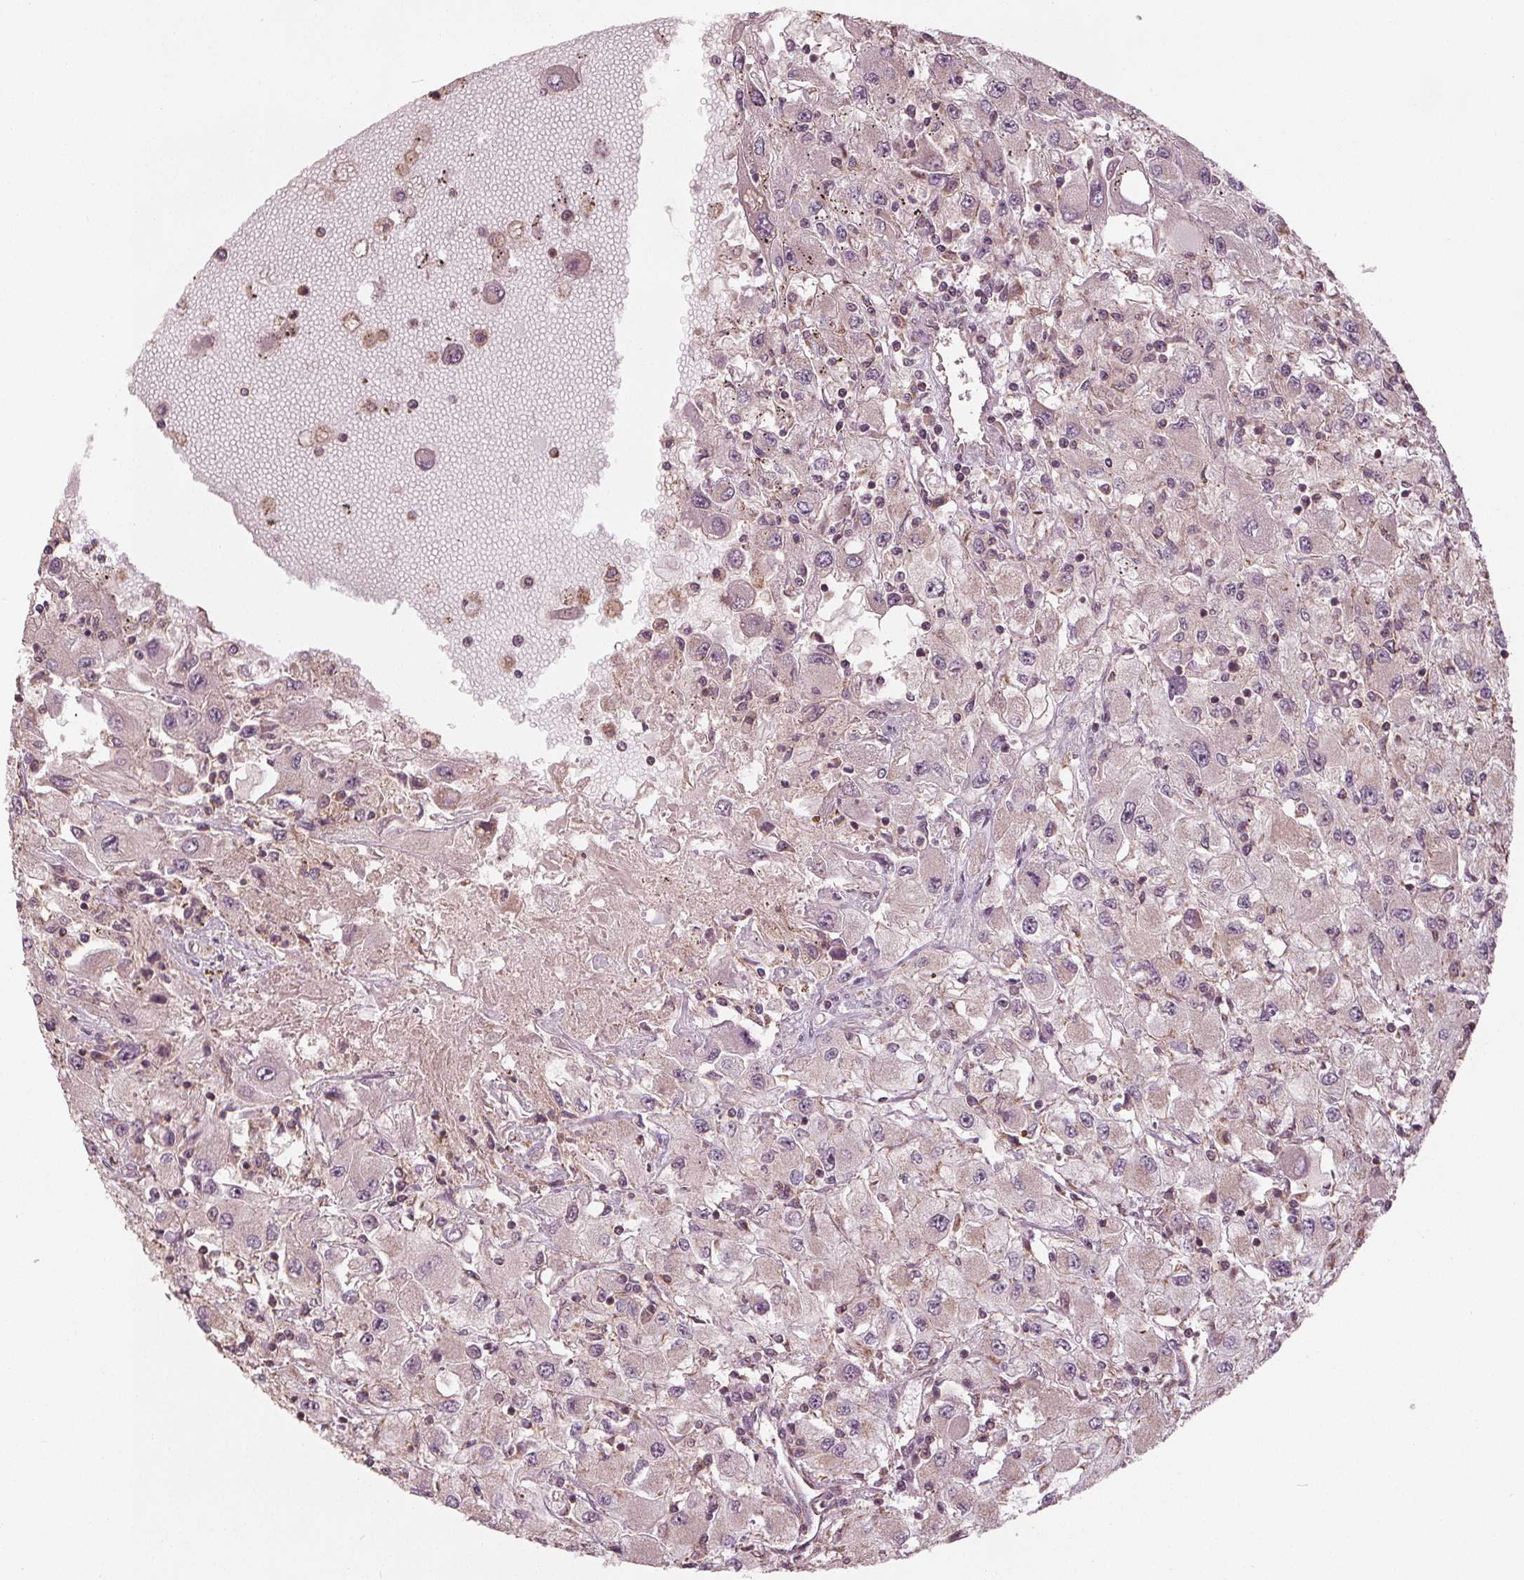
{"staining": {"intensity": "weak", "quantity": "<25%", "location": "cytoplasmic/membranous"}, "tissue": "renal cancer", "cell_type": "Tumor cells", "image_type": "cancer", "snomed": [{"axis": "morphology", "description": "Adenocarcinoma, NOS"}, {"axis": "topography", "description": "Kidney"}], "caption": "The histopathology image reveals no staining of tumor cells in adenocarcinoma (renal). (Immunohistochemistry (ihc), brightfield microscopy, high magnification).", "gene": "GNB2", "patient": {"sex": "female", "age": 67}}